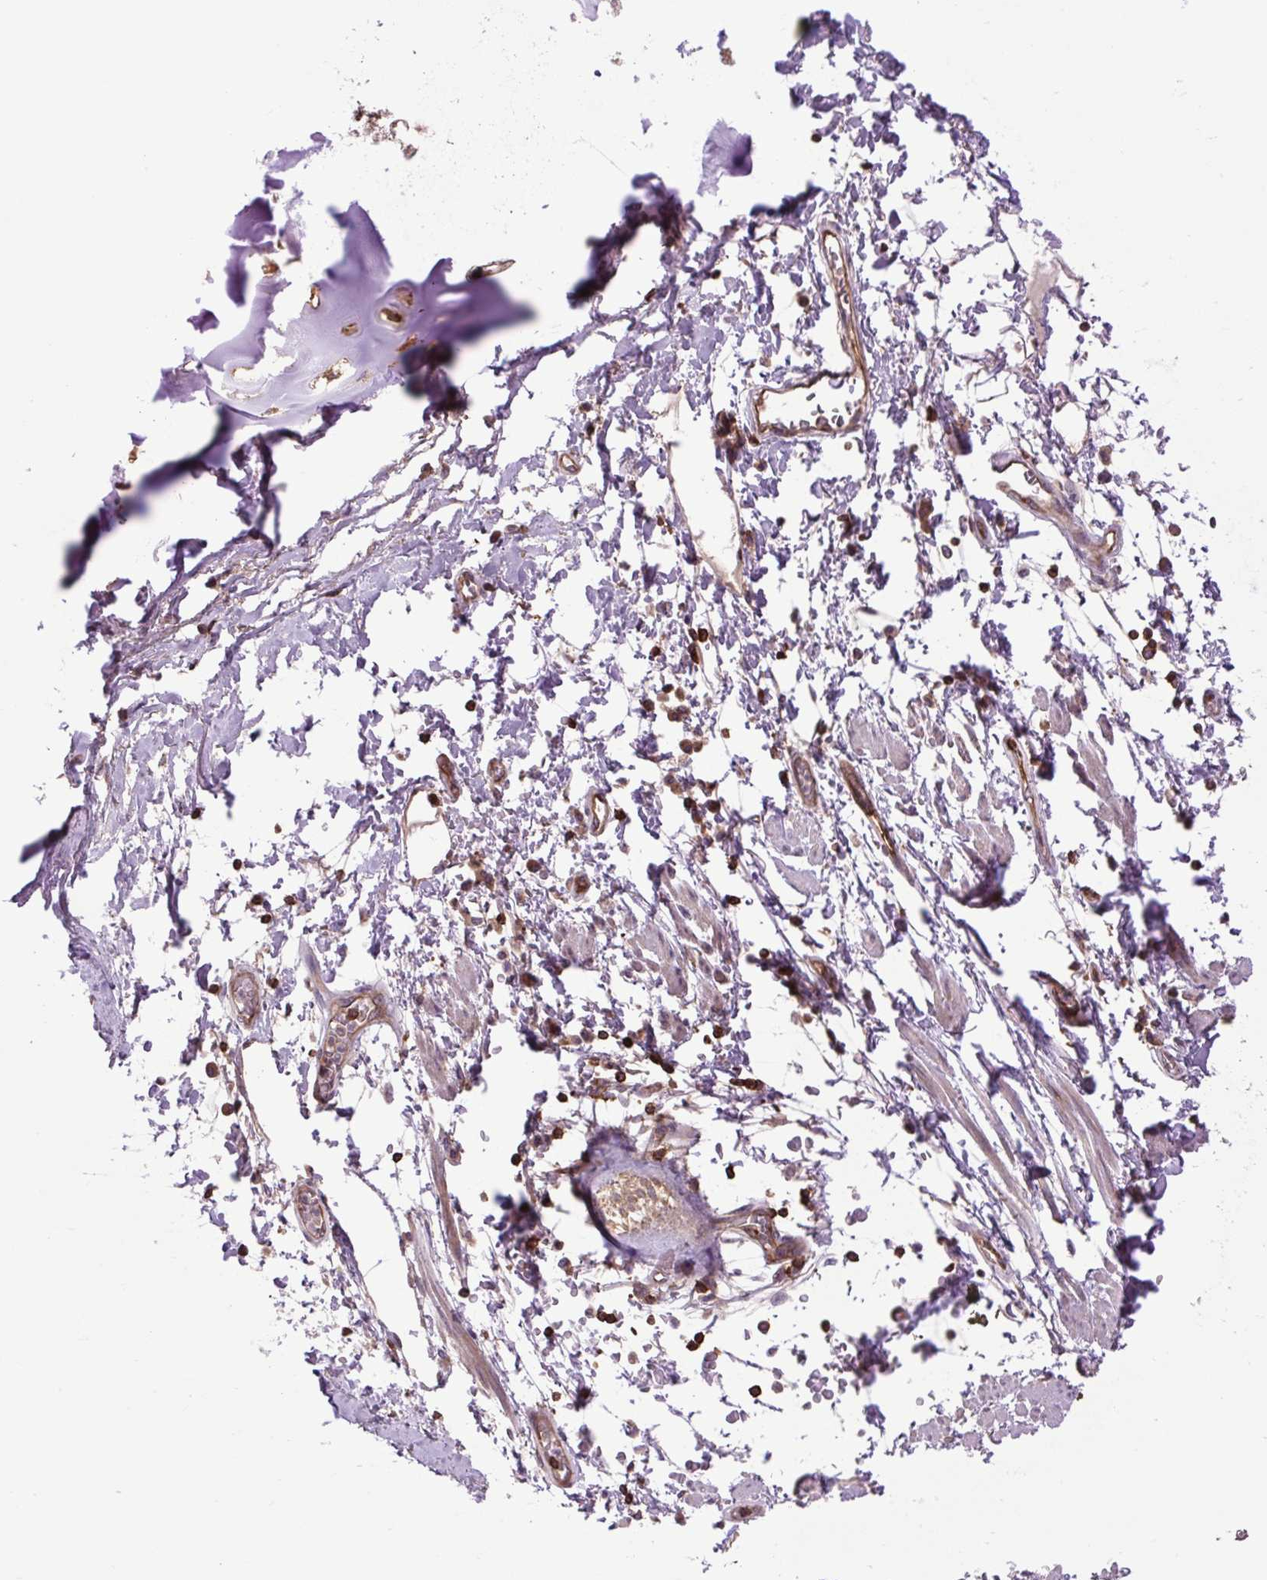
{"staining": {"intensity": "negative", "quantity": "none", "location": "none"}, "tissue": "adipose tissue", "cell_type": "Adipocytes", "image_type": "normal", "snomed": [{"axis": "morphology", "description": "Normal tissue, NOS"}, {"axis": "morphology", "description": "Degeneration, NOS"}, {"axis": "topography", "description": "Cartilage tissue"}, {"axis": "topography", "description": "Lung"}], "caption": "DAB immunohistochemical staining of unremarkable adipose tissue shows no significant expression in adipocytes.", "gene": "PLCG1", "patient": {"sex": "female", "age": 61}}